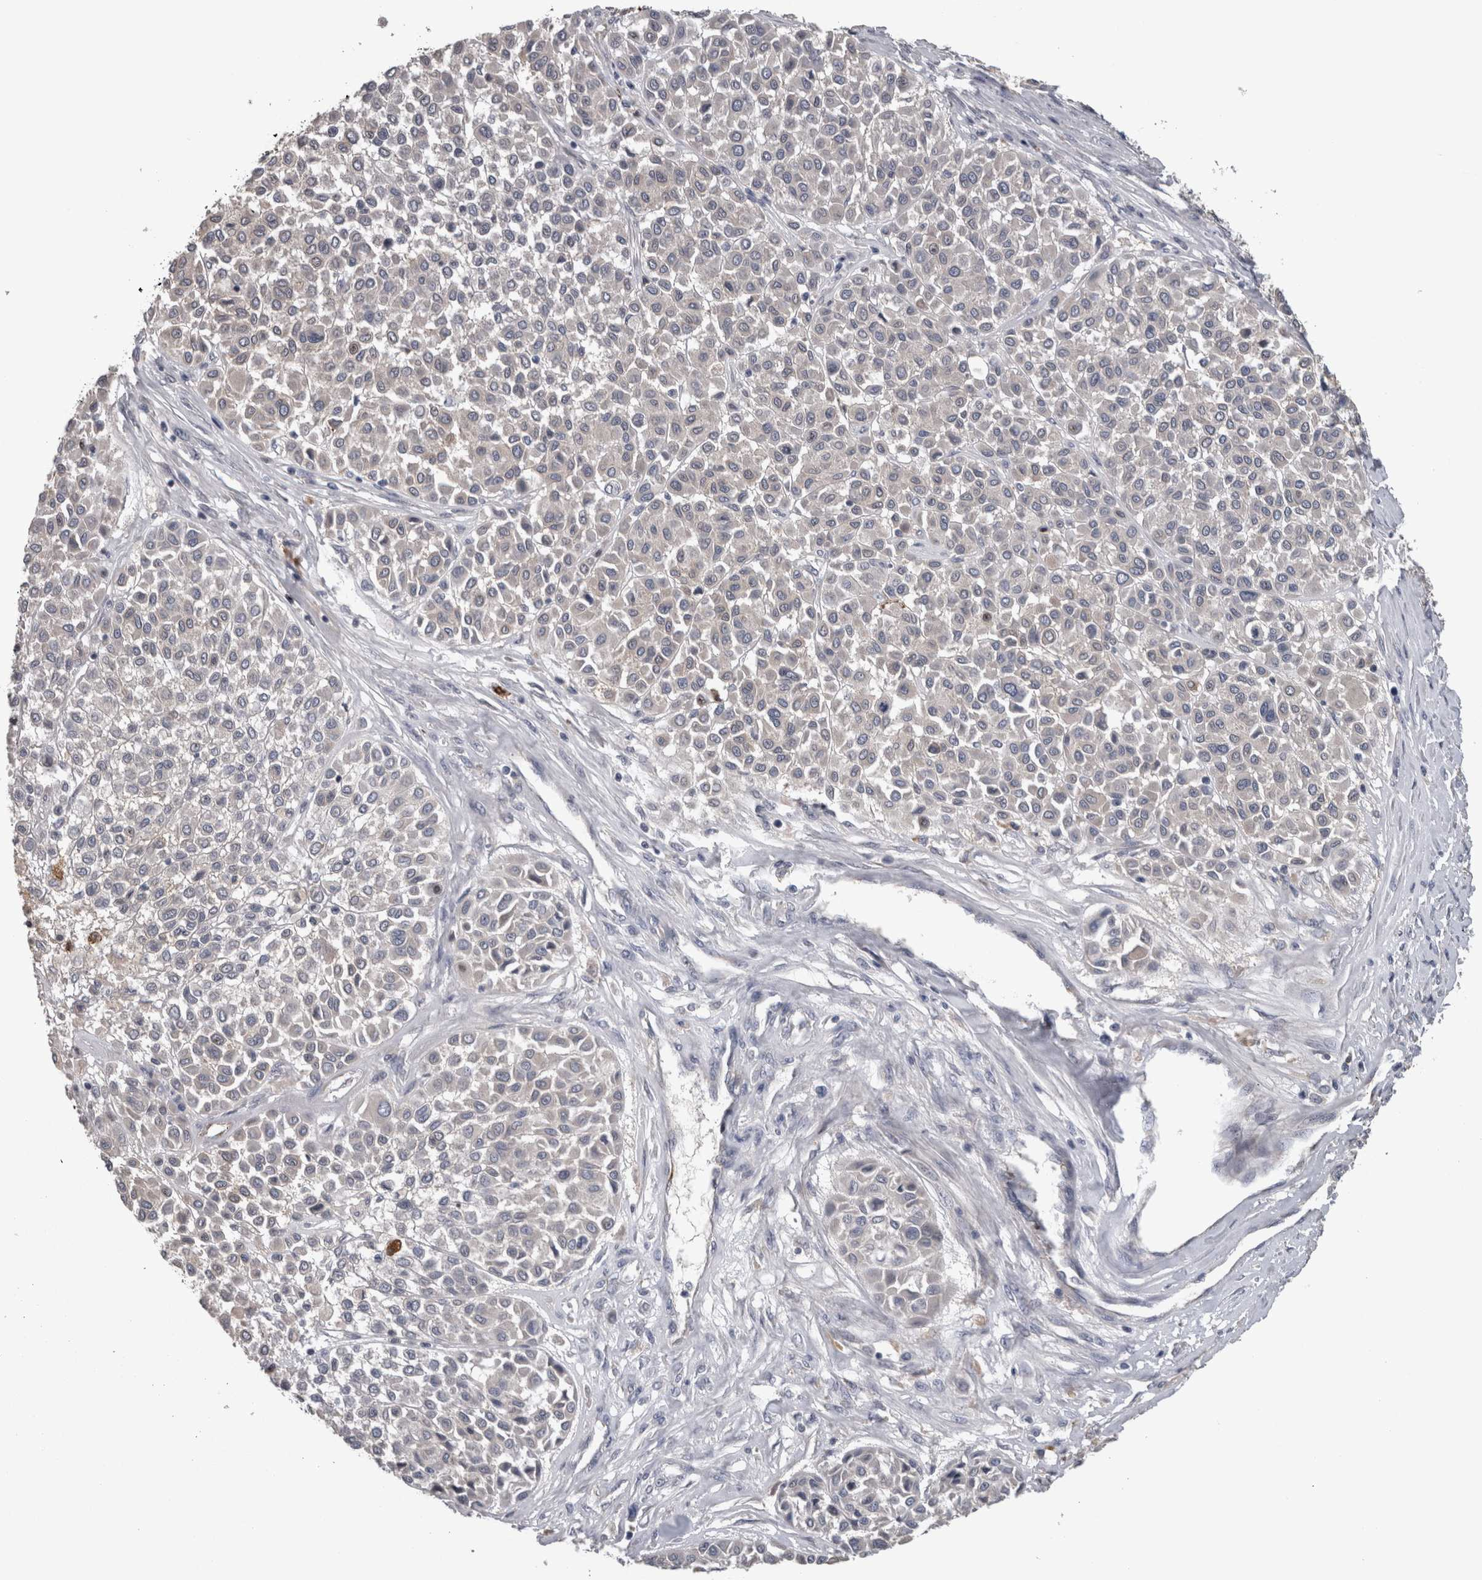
{"staining": {"intensity": "negative", "quantity": "none", "location": "none"}, "tissue": "melanoma", "cell_type": "Tumor cells", "image_type": "cancer", "snomed": [{"axis": "morphology", "description": "Malignant melanoma, Metastatic site"}, {"axis": "topography", "description": "Soft tissue"}], "caption": "An immunohistochemistry photomicrograph of melanoma is shown. There is no staining in tumor cells of melanoma.", "gene": "STC1", "patient": {"sex": "male", "age": 41}}